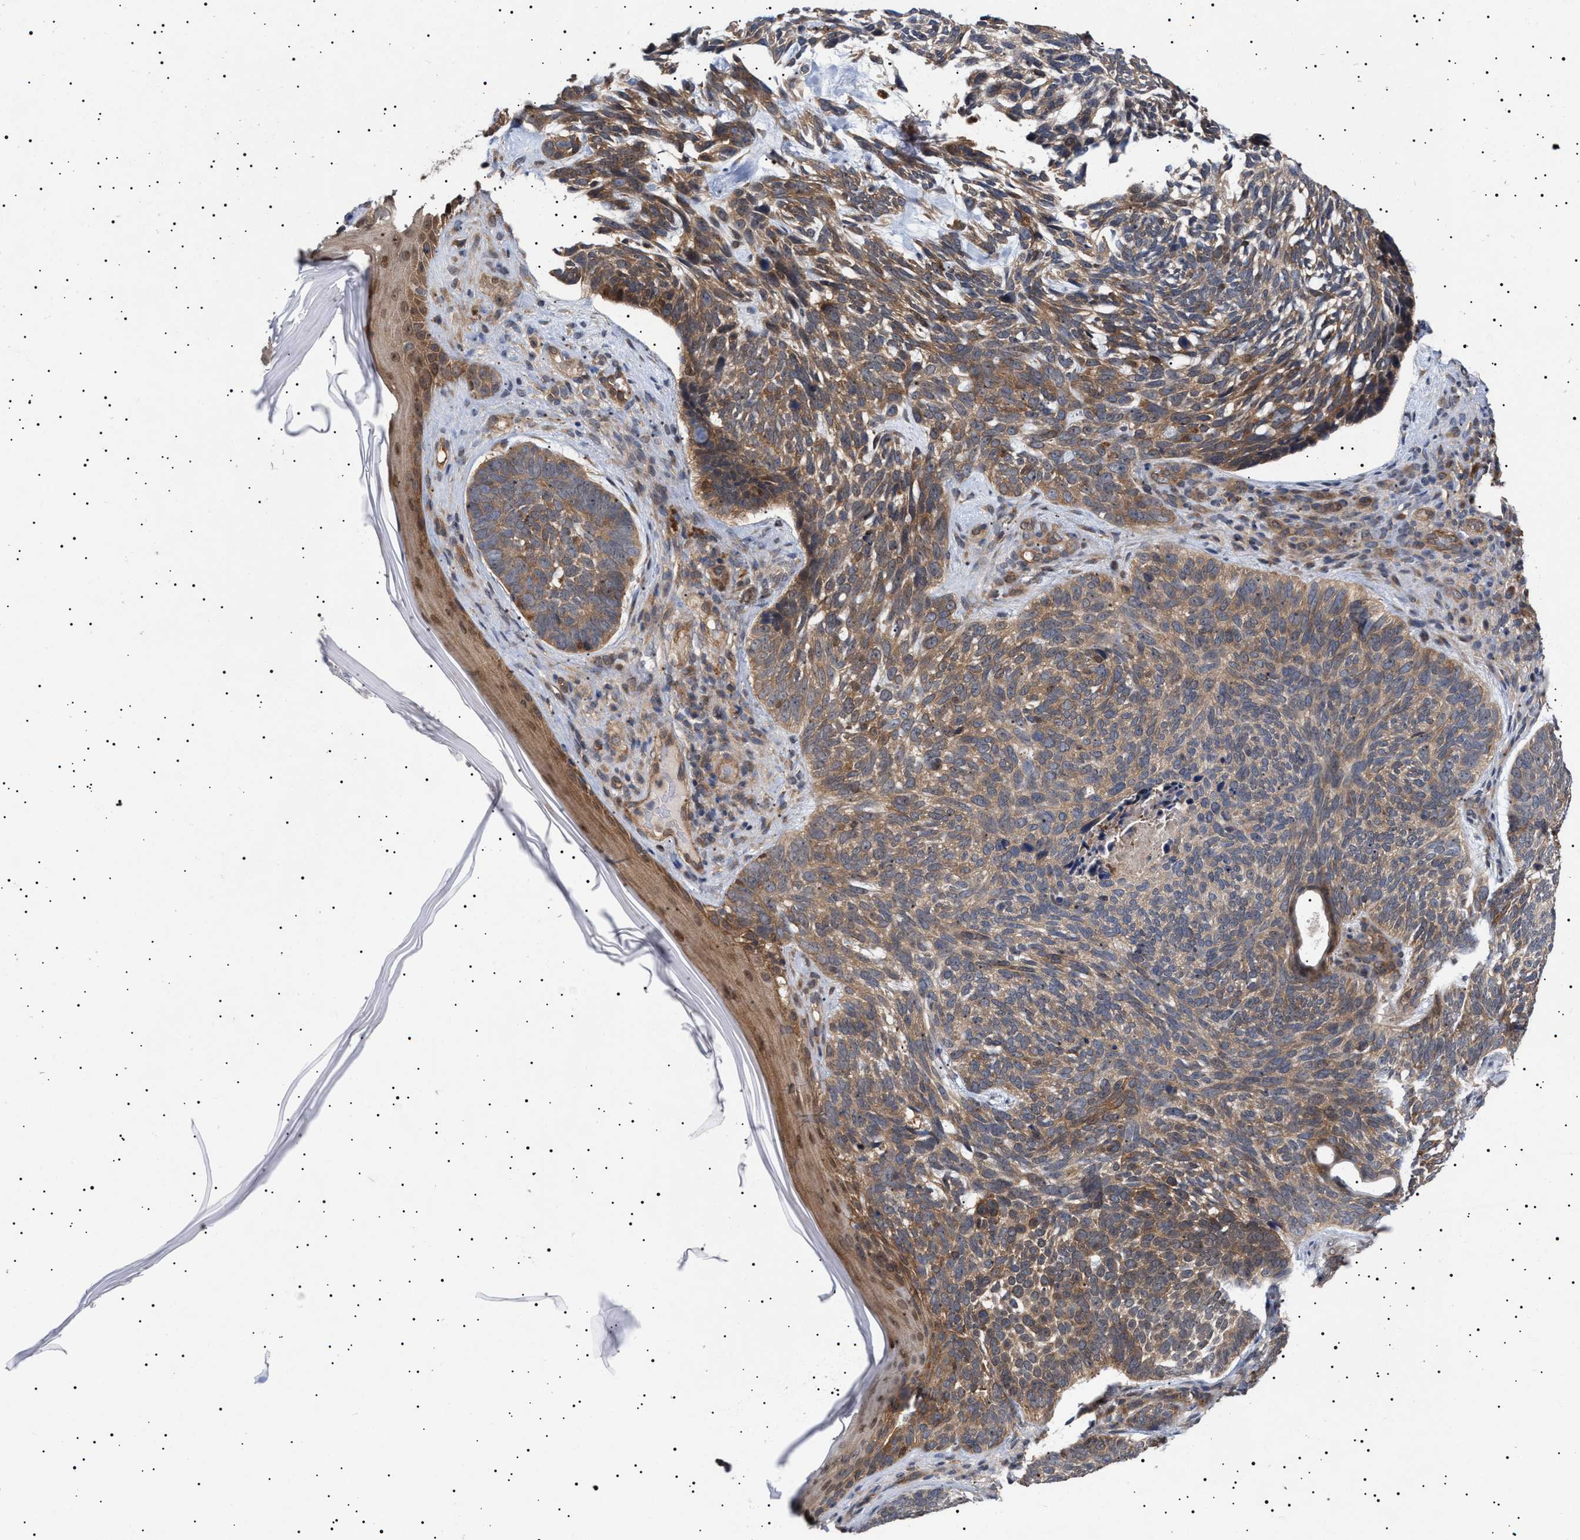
{"staining": {"intensity": "moderate", "quantity": ">75%", "location": "cytoplasmic/membranous"}, "tissue": "skin cancer", "cell_type": "Tumor cells", "image_type": "cancer", "snomed": [{"axis": "morphology", "description": "Basal cell carcinoma"}, {"axis": "topography", "description": "Skin"}, {"axis": "topography", "description": "Skin of head"}], "caption": "Approximately >75% of tumor cells in skin basal cell carcinoma display moderate cytoplasmic/membranous protein expression as visualized by brown immunohistochemical staining.", "gene": "NPLOC4", "patient": {"sex": "female", "age": 85}}